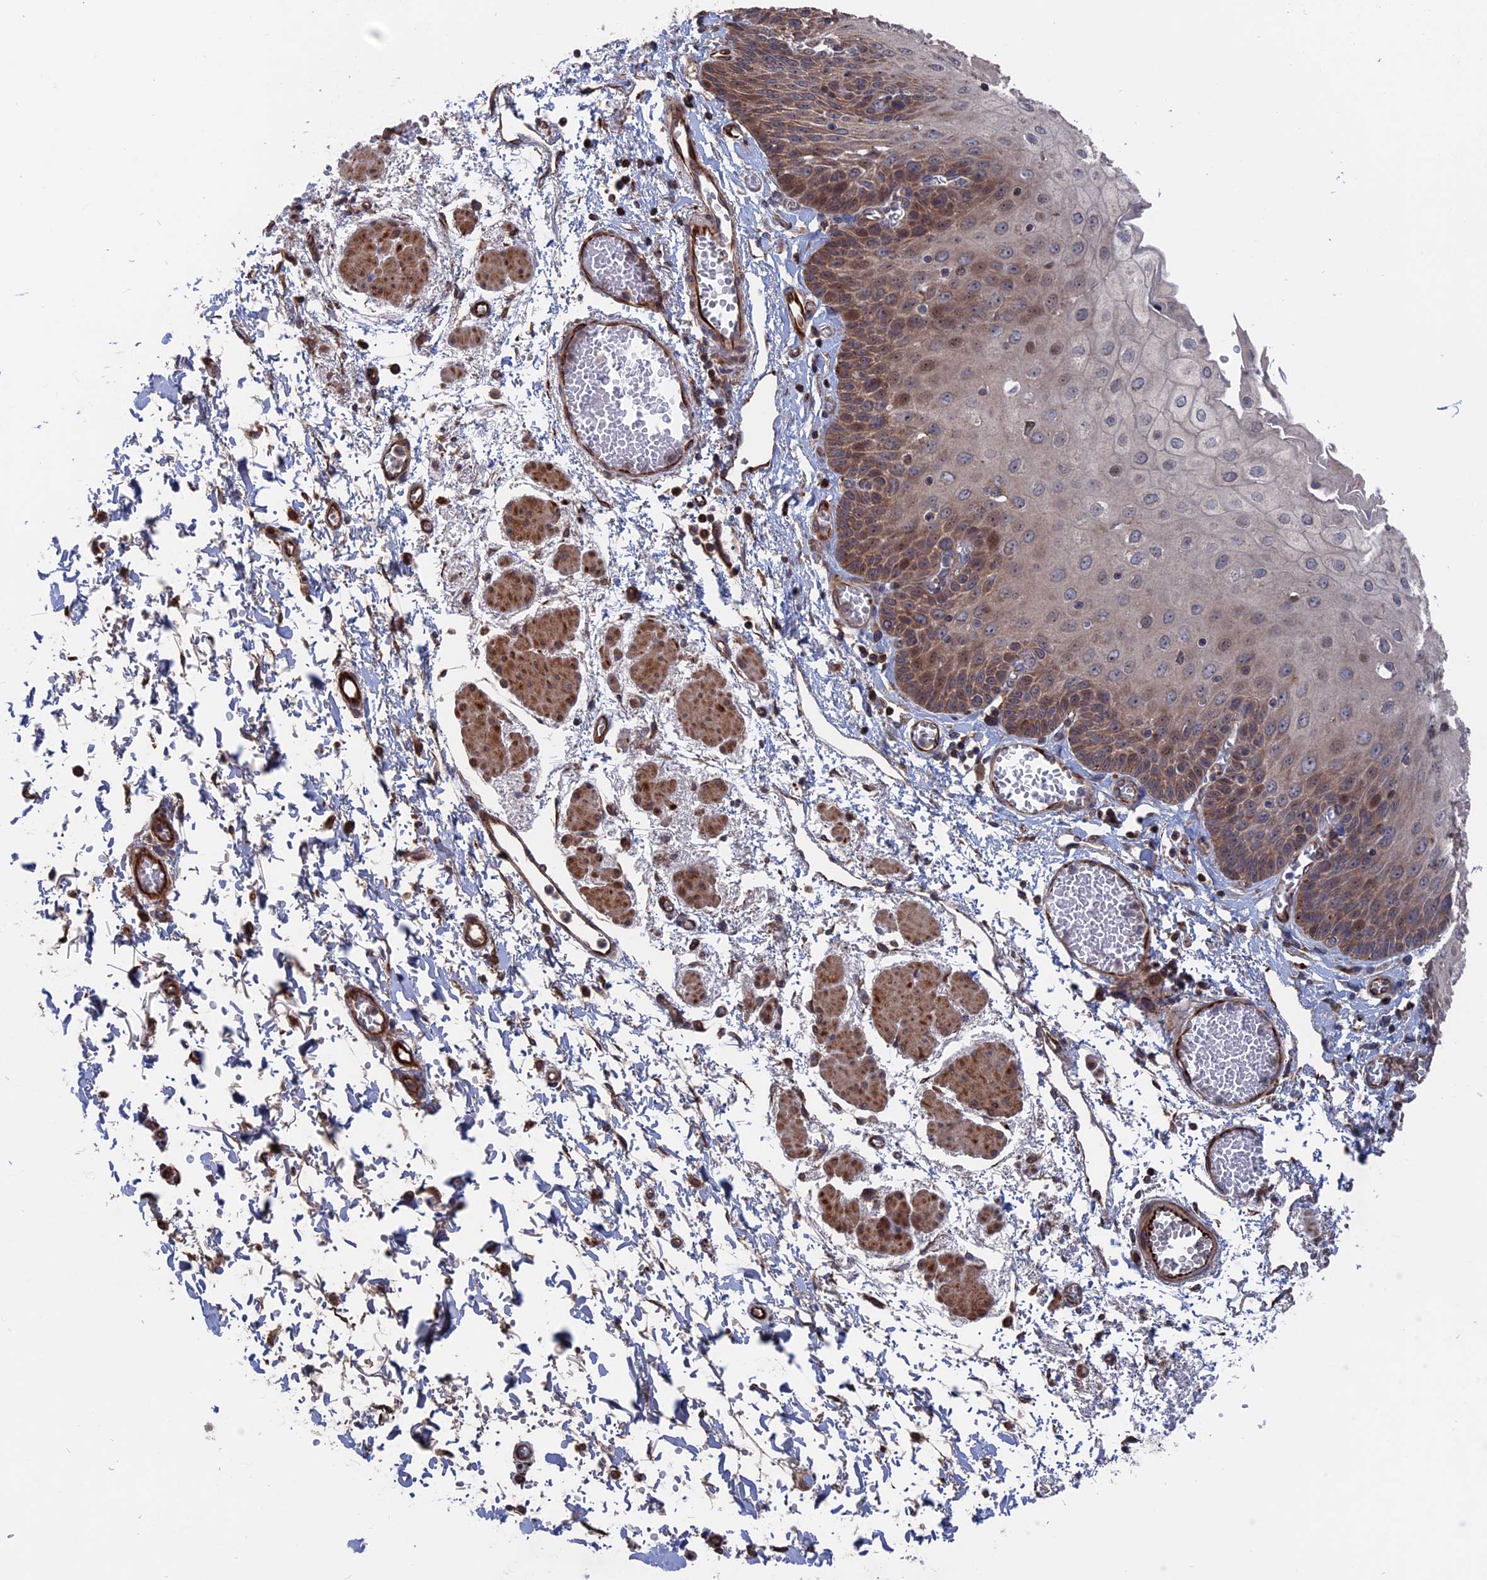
{"staining": {"intensity": "moderate", "quantity": "25%-75%", "location": "cytoplasmic/membranous,nuclear"}, "tissue": "esophagus", "cell_type": "Squamous epithelial cells", "image_type": "normal", "snomed": [{"axis": "morphology", "description": "Normal tissue, NOS"}, {"axis": "topography", "description": "Esophagus"}], "caption": "Immunohistochemical staining of unremarkable human esophagus reveals medium levels of moderate cytoplasmic/membranous,nuclear staining in about 25%-75% of squamous epithelial cells. (brown staining indicates protein expression, while blue staining denotes nuclei).", "gene": "PLA2G15", "patient": {"sex": "male", "age": 81}}